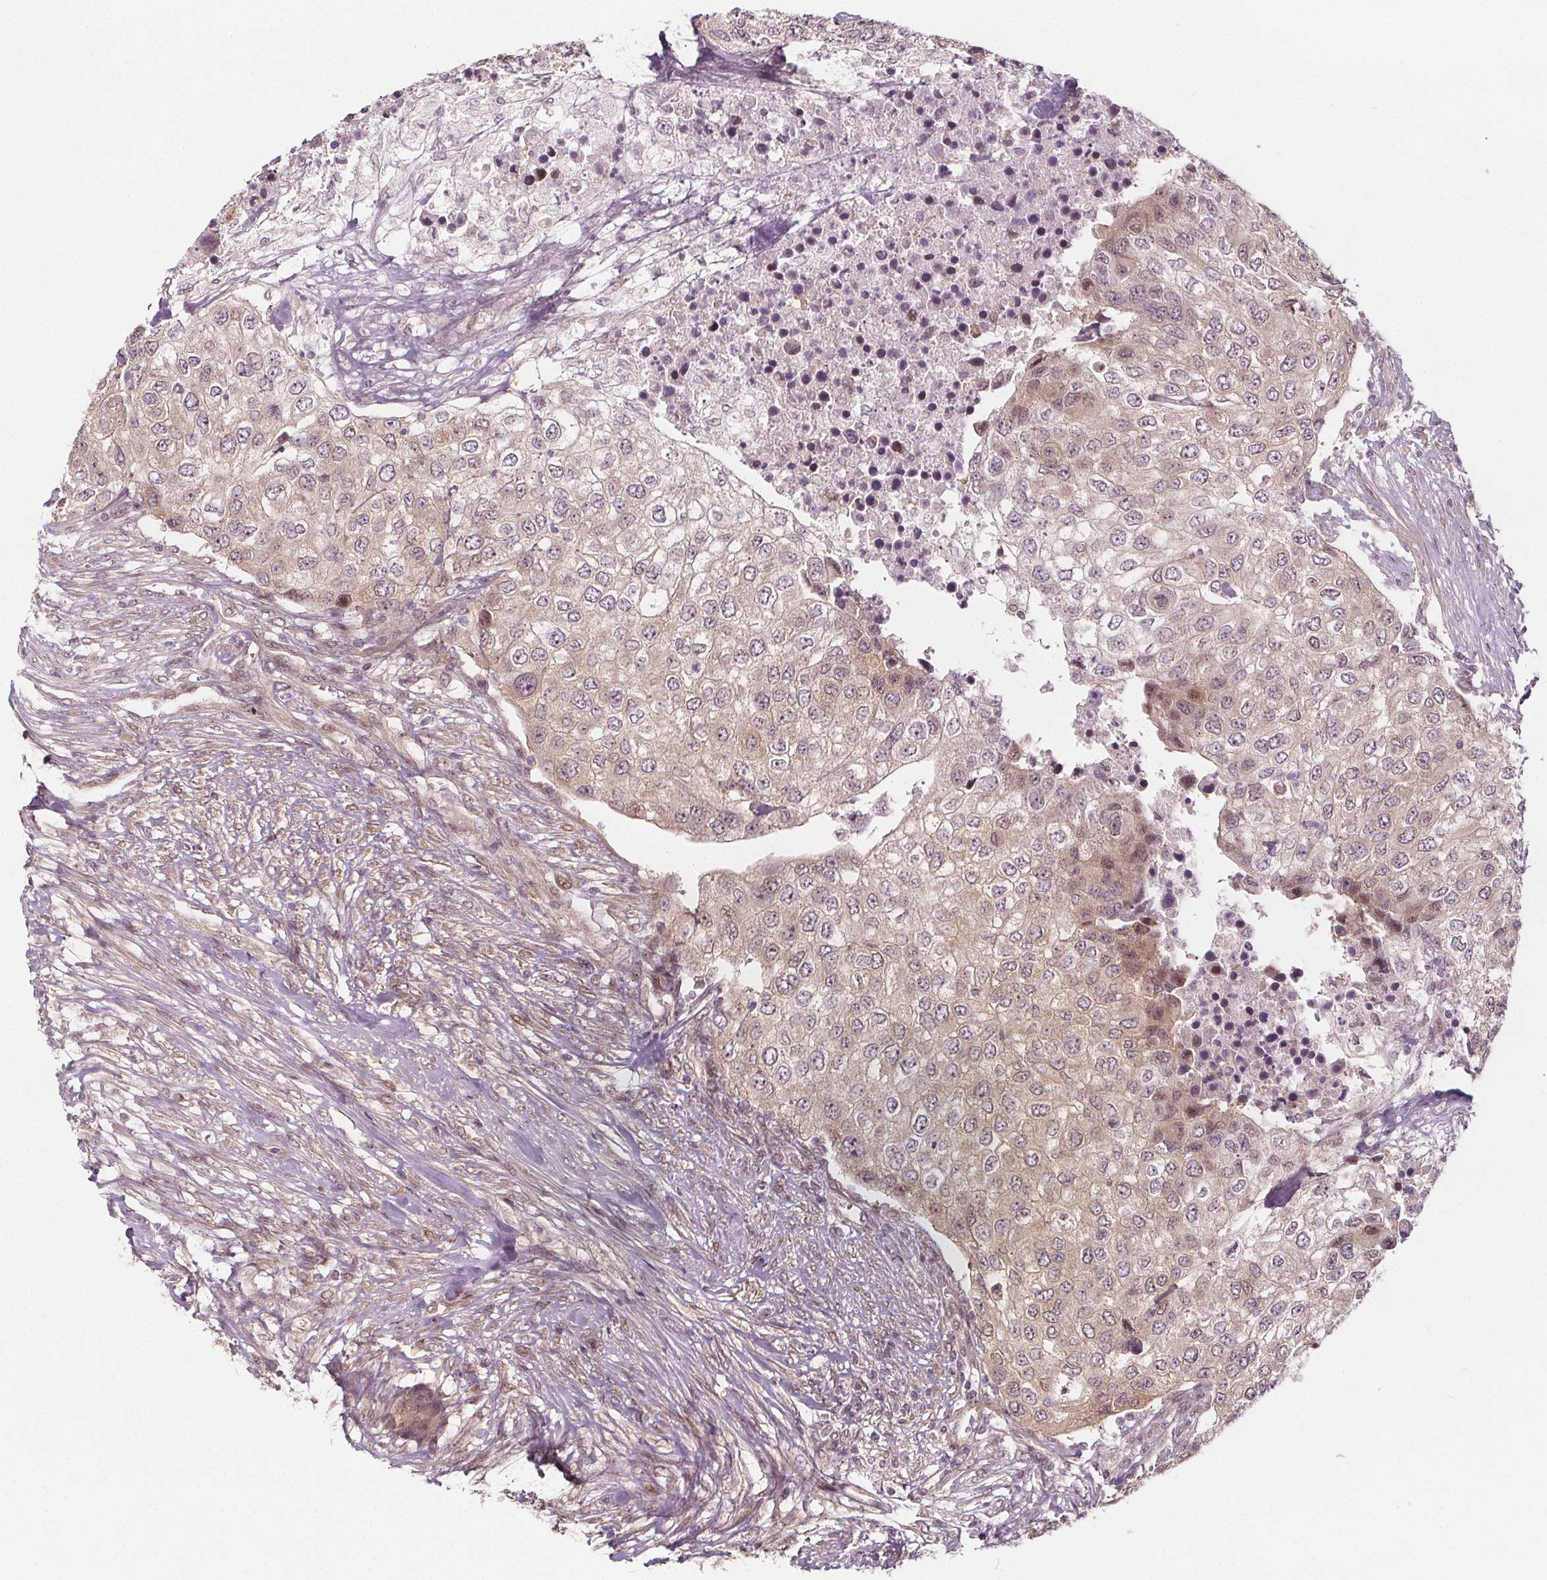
{"staining": {"intensity": "weak", "quantity": ">75%", "location": "cytoplasmic/membranous,nuclear"}, "tissue": "urothelial cancer", "cell_type": "Tumor cells", "image_type": "cancer", "snomed": [{"axis": "morphology", "description": "Urothelial carcinoma, High grade"}, {"axis": "topography", "description": "Urinary bladder"}], "caption": "Tumor cells exhibit low levels of weak cytoplasmic/membranous and nuclear staining in approximately >75% of cells in human urothelial cancer.", "gene": "AKT1S1", "patient": {"sex": "female", "age": 78}}